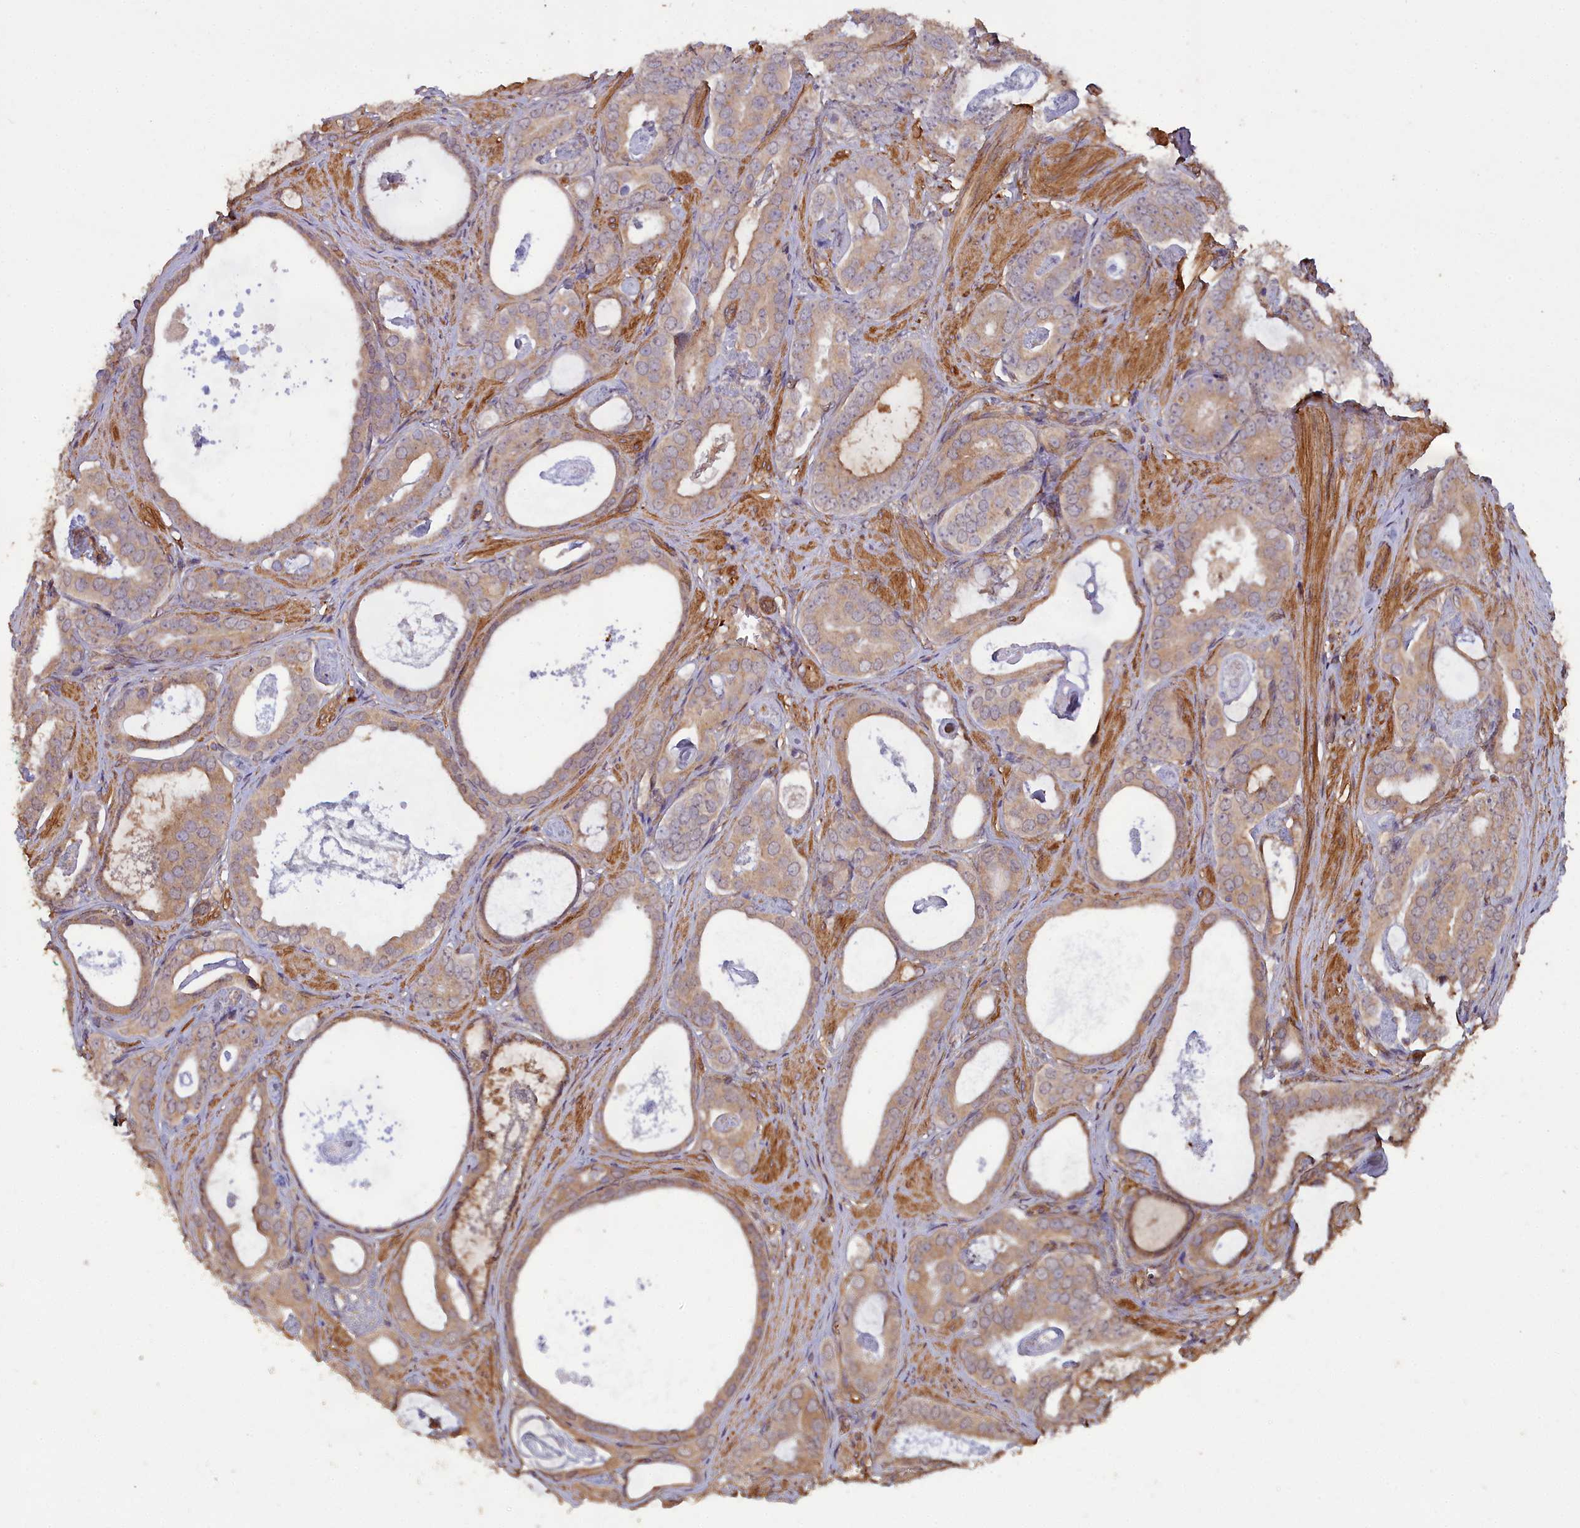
{"staining": {"intensity": "weak", "quantity": ">75%", "location": "cytoplasmic/membranous"}, "tissue": "prostate cancer", "cell_type": "Tumor cells", "image_type": "cancer", "snomed": [{"axis": "morphology", "description": "Adenocarcinoma, Low grade"}, {"axis": "topography", "description": "Prostate"}], "caption": "Adenocarcinoma (low-grade) (prostate) tissue reveals weak cytoplasmic/membranous expression in approximately >75% of tumor cells, visualized by immunohistochemistry.", "gene": "ATP6V0A2", "patient": {"sex": "male", "age": 71}}